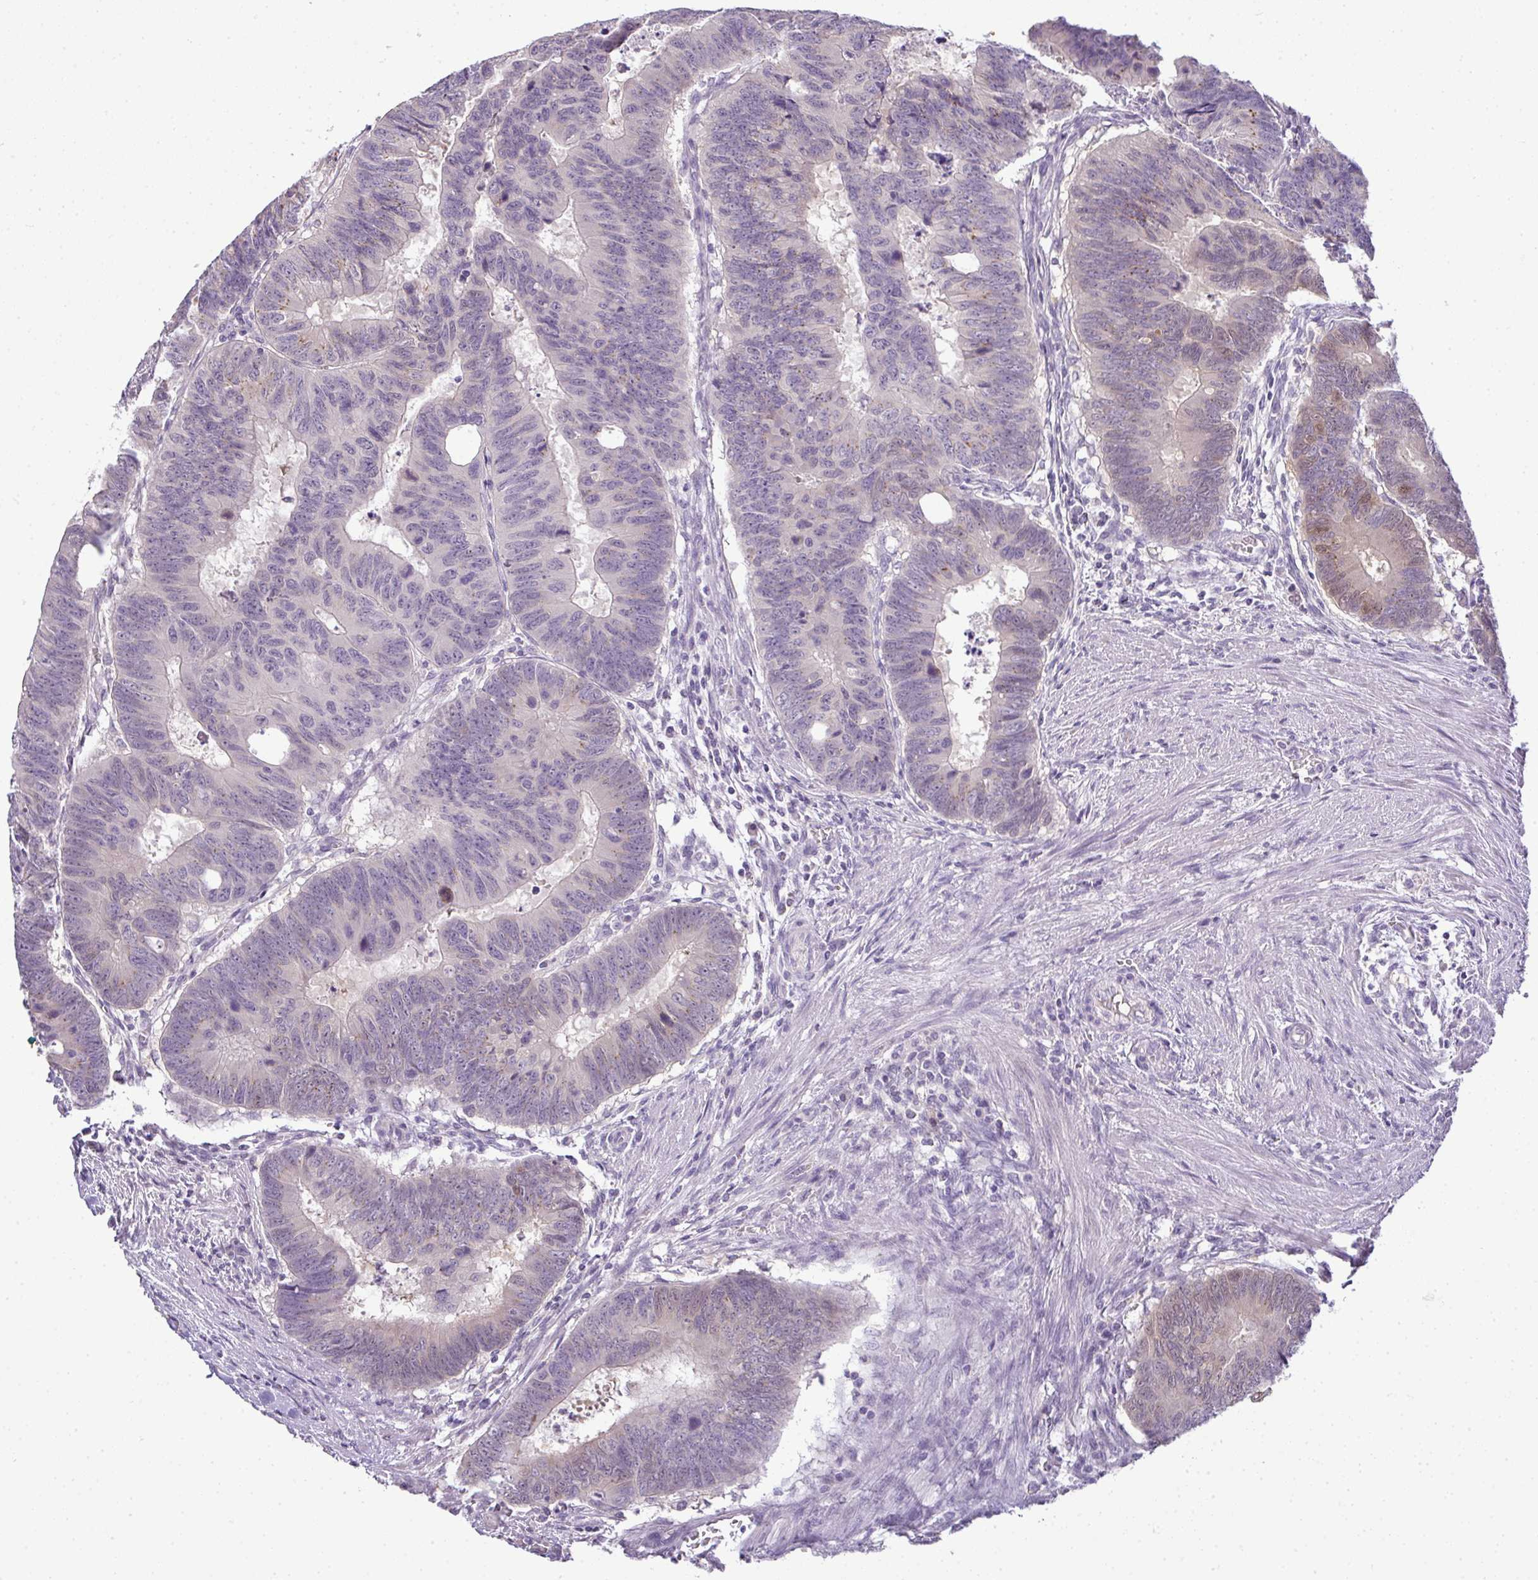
{"staining": {"intensity": "weak", "quantity": "<25%", "location": "nuclear"}, "tissue": "colorectal cancer", "cell_type": "Tumor cells", "image_type": "cancer", "snomed": [{"axis": "morphology", "description": "Adenocarcinoma, NOS"}, {"axis": "topography", "description": "Colon"}], "caption": "High power microscopy image of an immunohistochemistry histopathology image of colorectal adenocarcinoma, revealing no significant expression in tumor cells. (Stains: DAB immunohistochemistry with hematoxylin counter stain, Microscopy: brightfield microscopy at high magnification).", "gene": "CMPK1", "patient": {"sex": "male", "age": 62}}